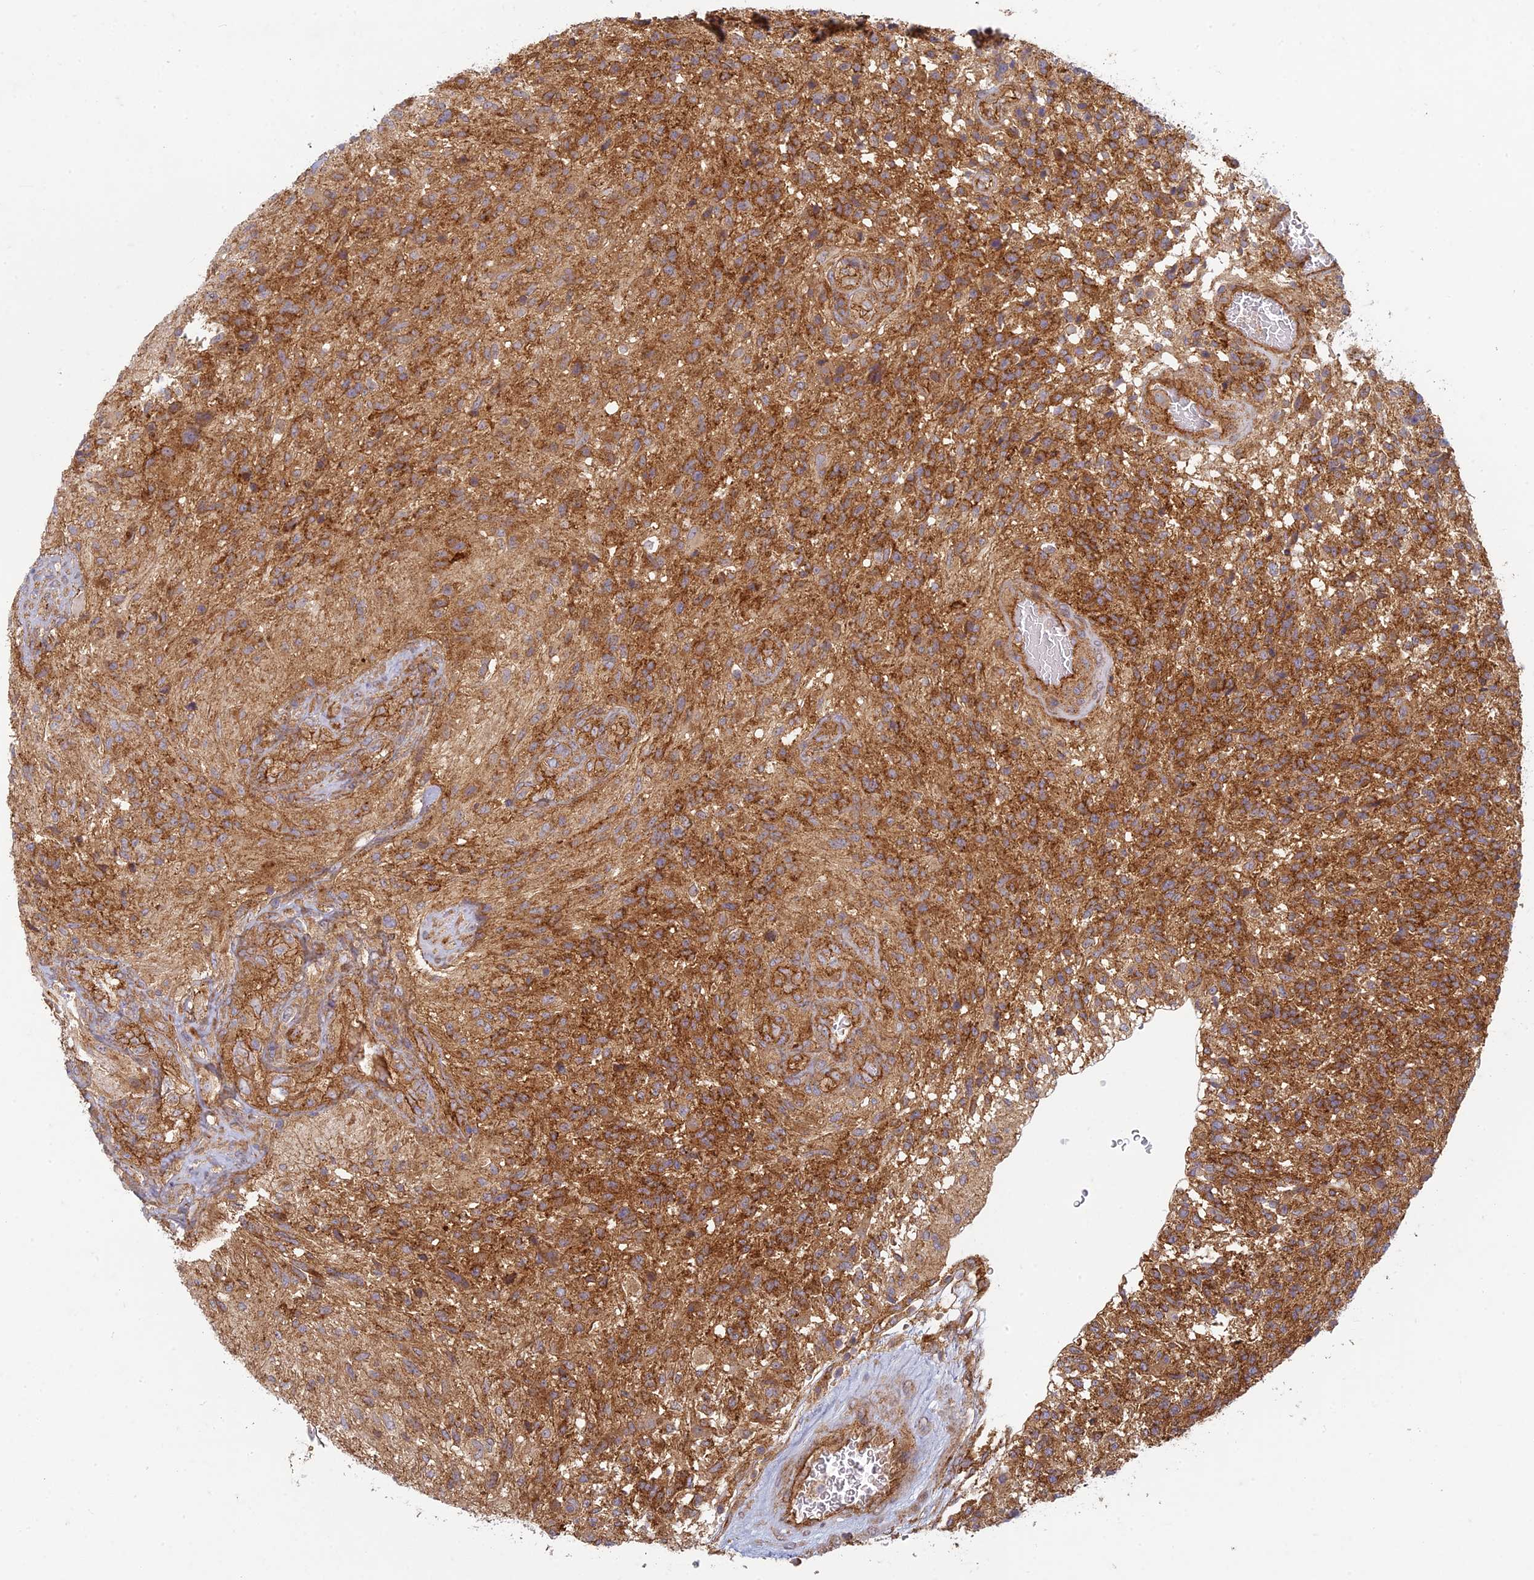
{"staining": {"intensity": "strong", "quantity": ">75%", "location": "cytoplasmic/membranous"}, "tissue": "glioma", "cell_type": "Tumor cells", "image_type": "cancer", "snomed": [{"axis": "morphology", "description": "Glioma, malignant, High grade"}, {"axis": "topography", "description": "Brain"}], "caption": "Protein analysis of malignant high-grade glioma tissue demonstrates strong cytoplasmic/membranous staining in approximately >75% of tumor cells. (IHC, brightfield microscopy, high magnification).", "gene": "TCF25", "patient": {"sex": "male", "age": 56}}